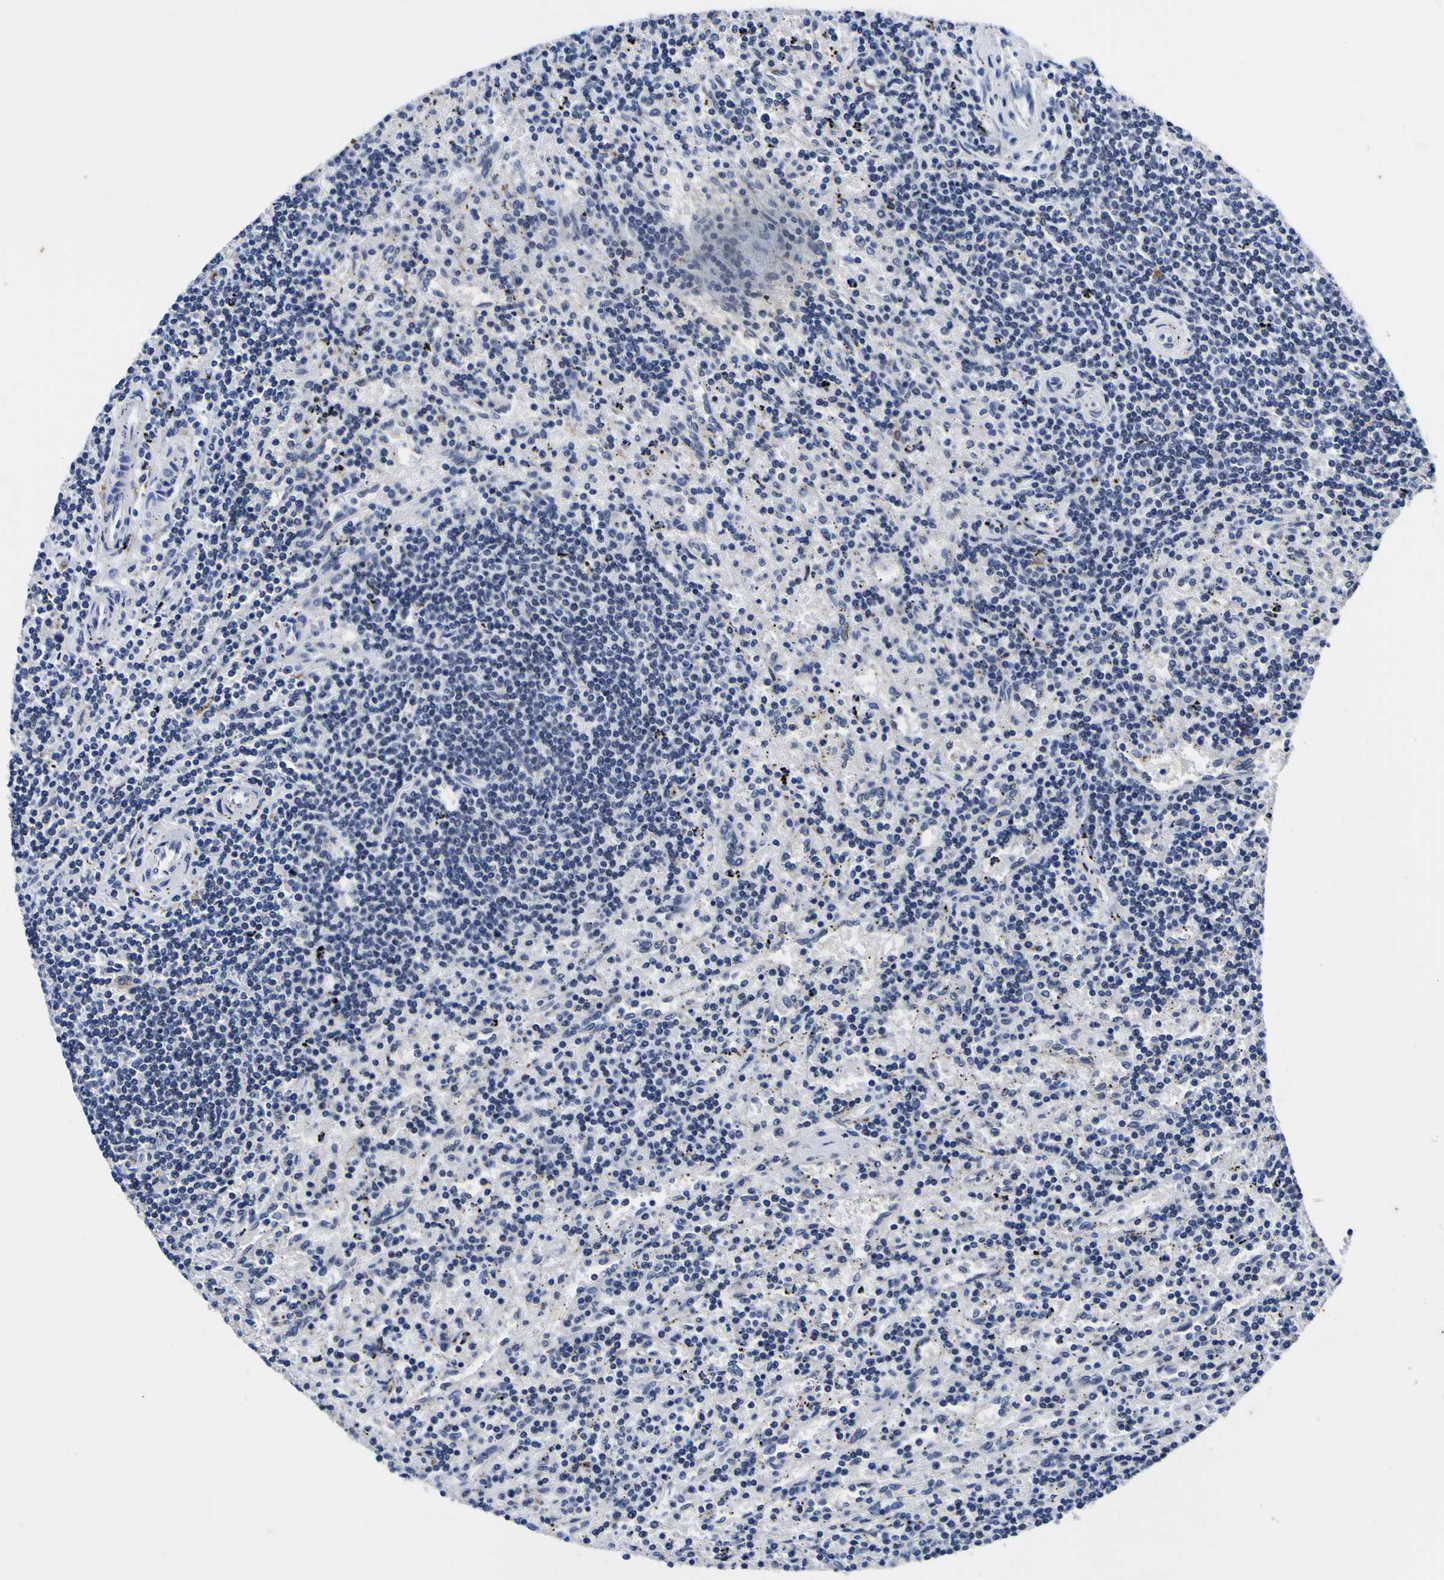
{"staining": {"intensity": "negative", "quantity": "none", "location": "none"}, "tissue": "lymphoma", "cell_type": "Tumor cells", "image_type": "cancer", "snomed": [{"axis": "morphology", "description": "Malignant lymphoma, non-Hodgkin's type, Low grade"}, {"axis": "topography", "description": "Spleen"}], "caption": "An IHC histopathology image of lymphoma is shown. There is no staining in tumor cells of lymphoma.", "gene": "IGFLR1", "patient": {"sex": "male", "age": 76}}